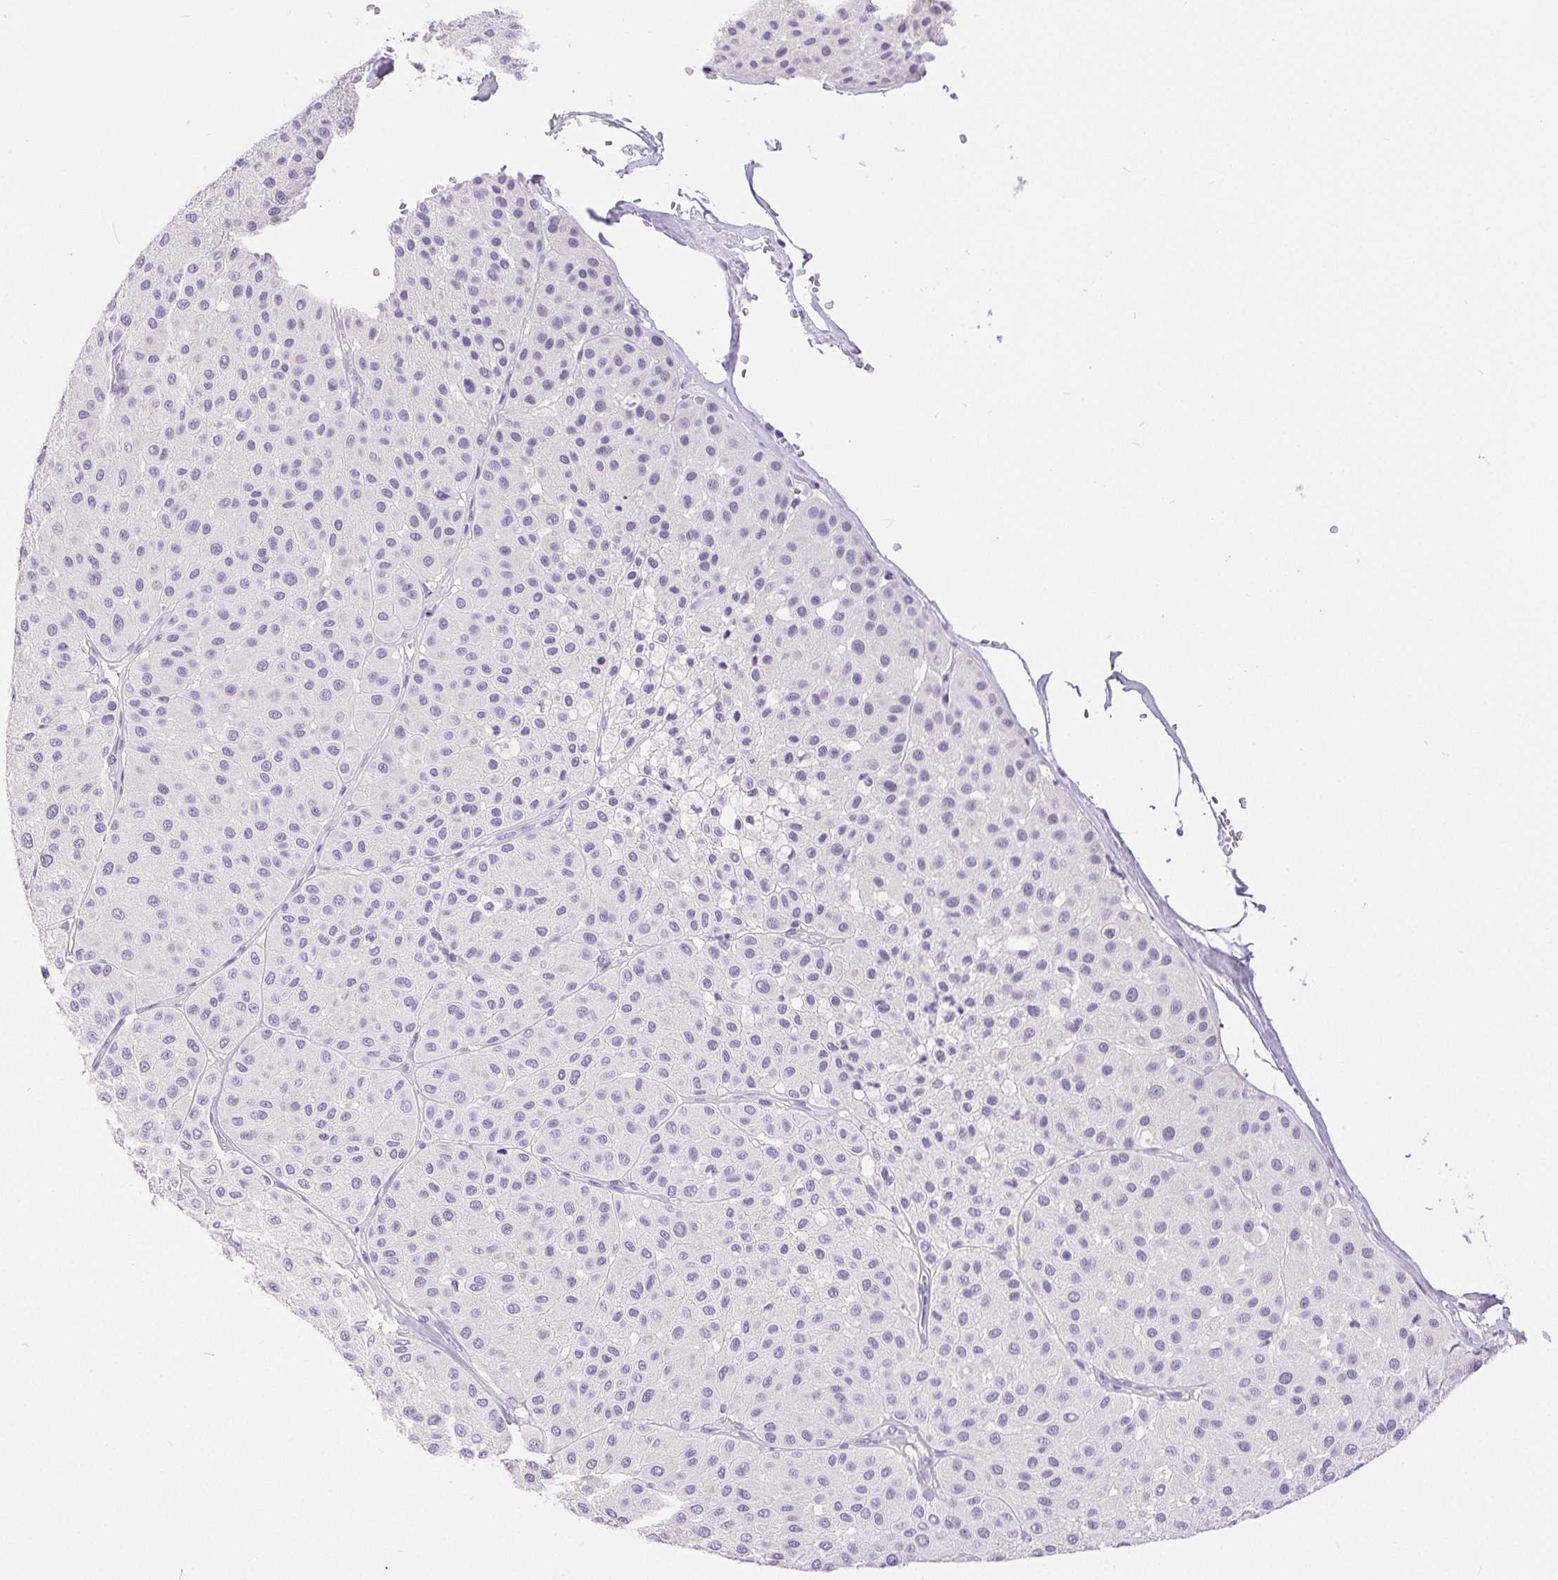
{"staining": {"intensity": "negative", "quantity": "none", "location": "none"}, "tissue": "melanoma", "cell_type": "Tumor cells", "image_type": "cancer", "snomed": [{"axis": "morphology", "description": "Malignant melanoma, Metastatic site"}, {"axis": "topography", "description": "Smooth muscle"}], "caption": "A histopathology image of human melanoma is negative for staining in tumor cells.", "gene": "XDH", "patient": {"sex": "male", "age": 41}}